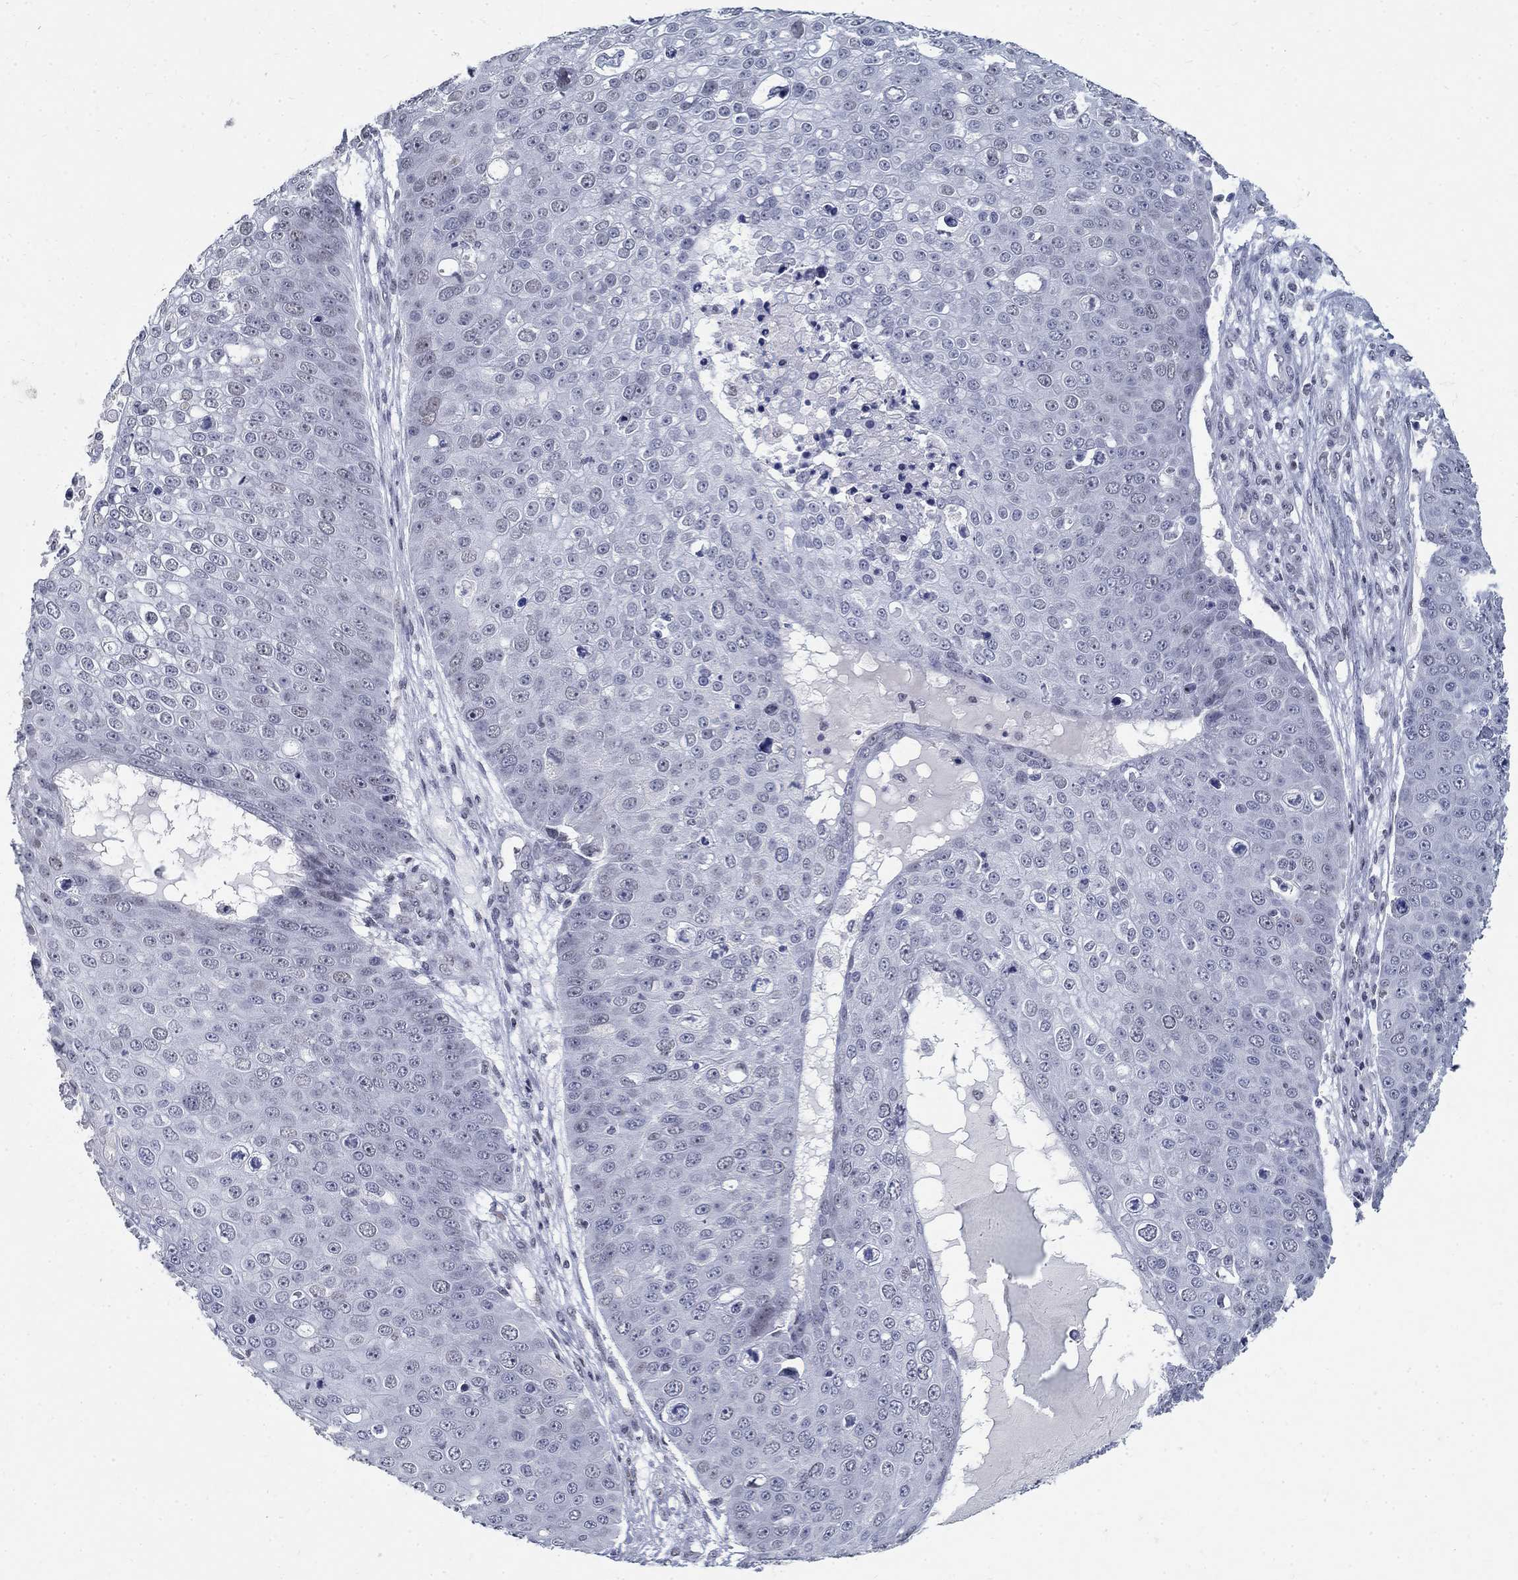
{"staining": {"intensity": "negative", "quantity": "none", "location": "none"}, "tissue": "skin cancer", "cell_type": "Tumor cells", "image_type": "cancer", "snomed": [{"axis": "morphology", "description": "Squamous cell carcinoma, NOS"}, {"axis": "topography", "description": "Skin"}], "caption": "Tumor cells are negative for protein expression in human skin cancer.", "gene": "BHLHE22", "patient": {"sex": "male", "age": 71}}